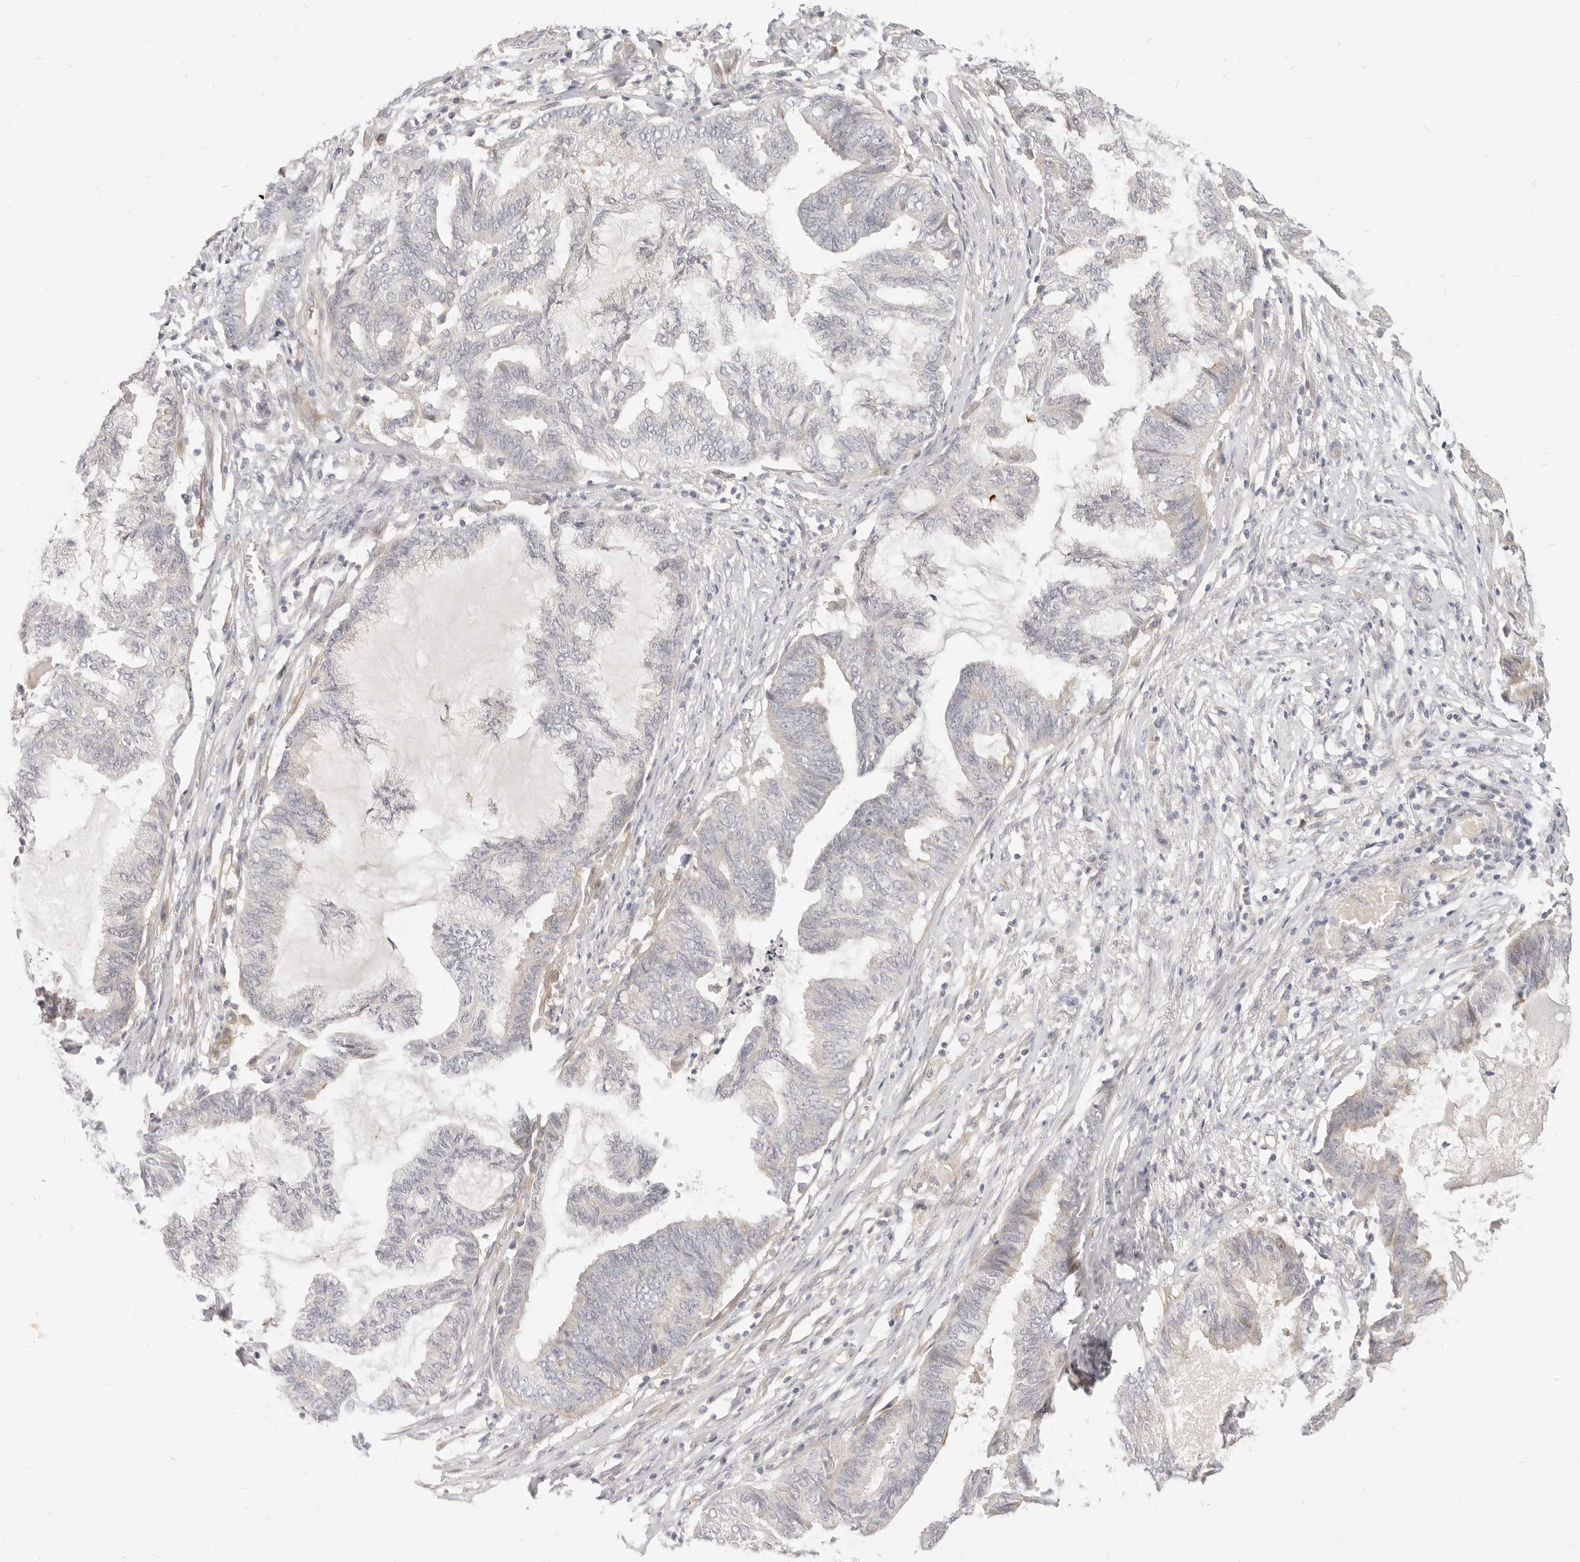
{"staining": {"intensity": "negative", "quantity": "none", "location": "none"}, "tissue": "endometrial cancer", "cell_type": "Tumor cells", "image_type": "cancer", "snomed": [{"axis": "morphology", "description": "Adenocarcinoma, NOS"}, {"axis": "topography", "description": "Endometrium"}], "caption": "The image demonstrates no staining of tumor cells in endometrial adenocarcinoma.", "gene": "LTB4R2", "patient": {"sex": "female", "age": 86}}